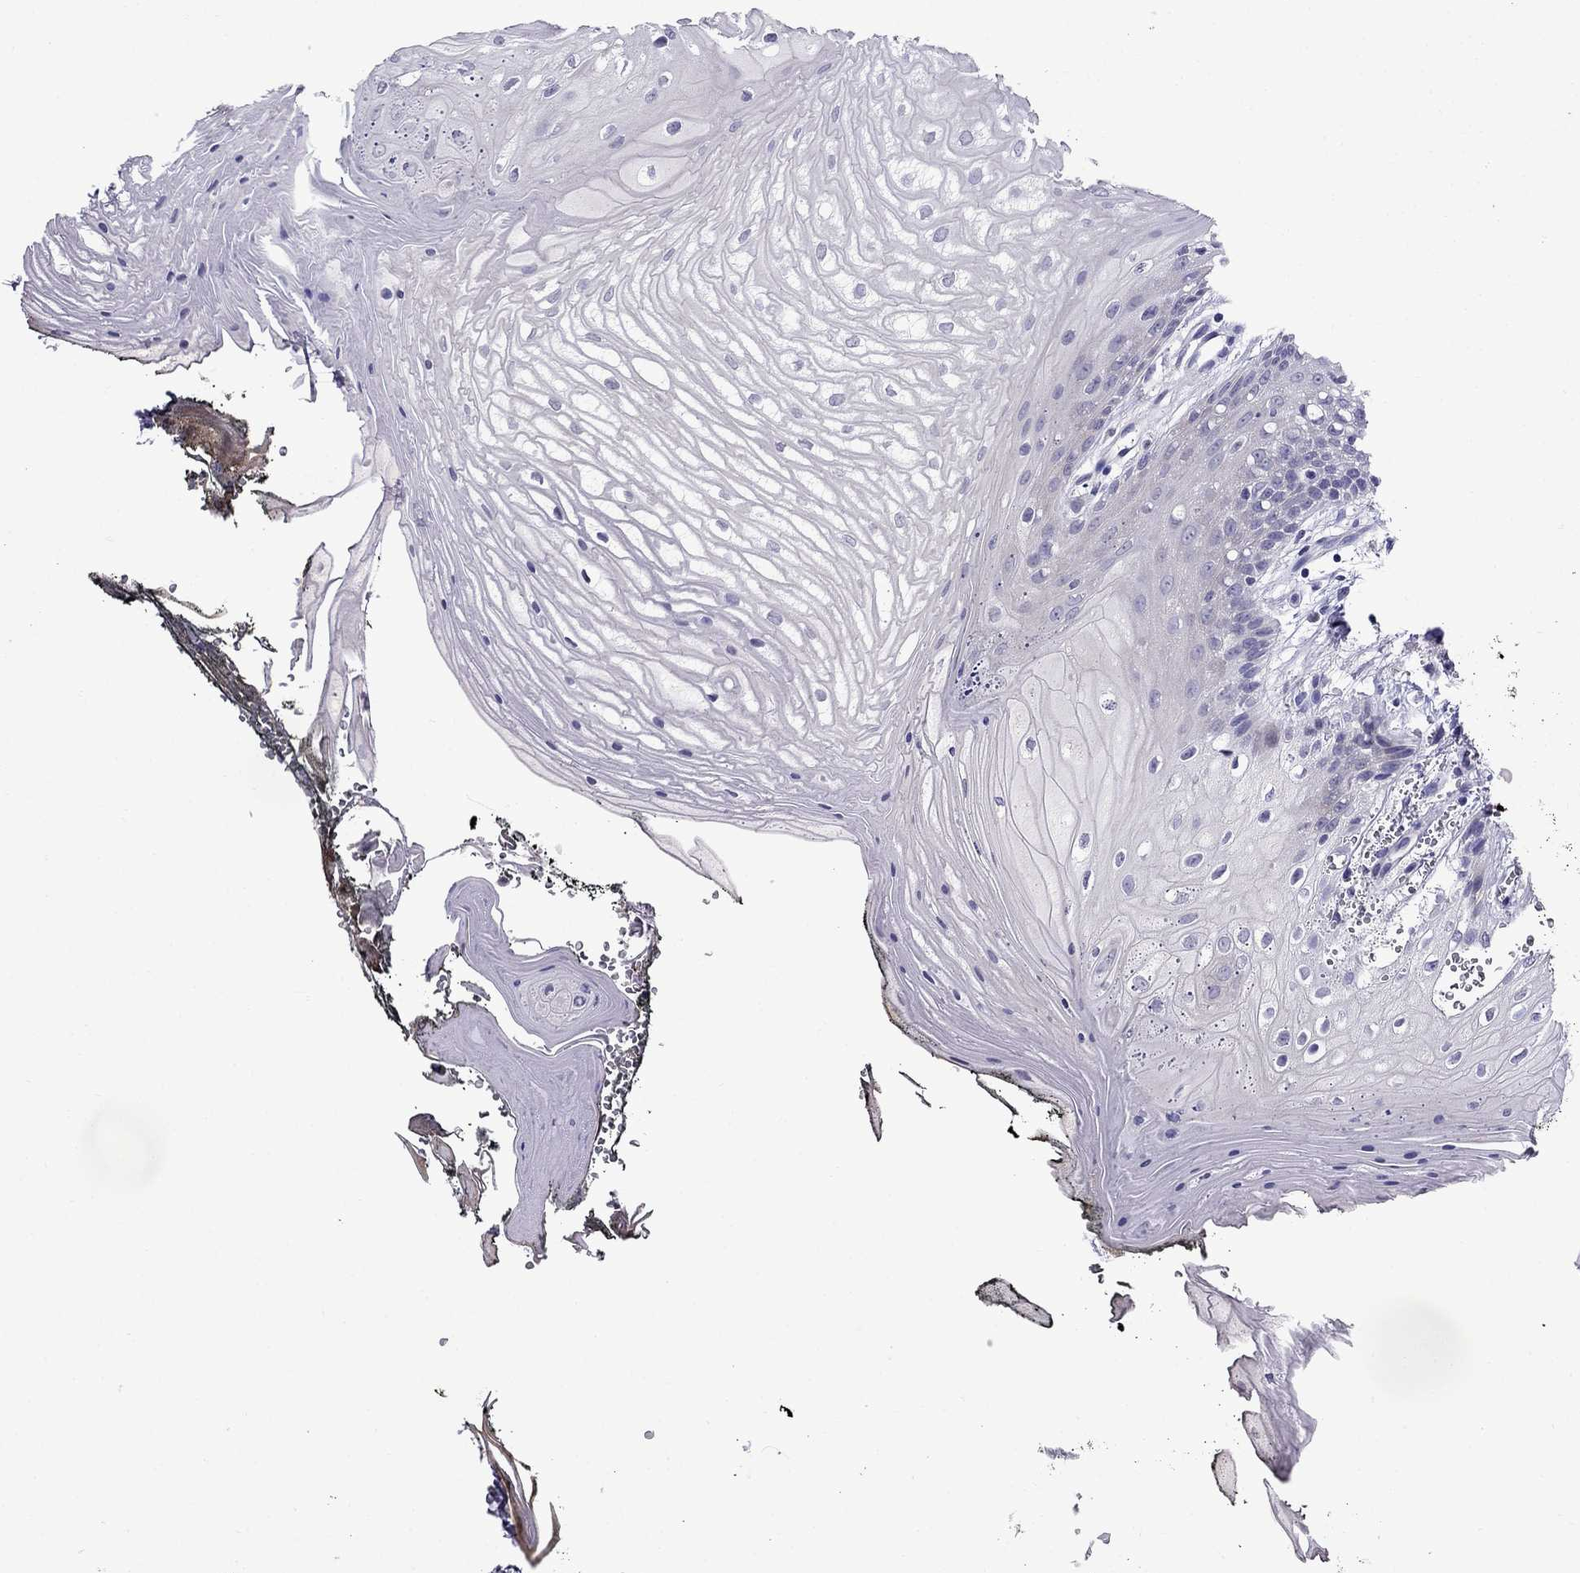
{"staining": {"intensity": "negative", "quantity": "none", "location": "none"}, "tissue": "oral mucosa", "cell_type": "Squamous epithelial cells", "image_type": "normal", "snomed": [{"axis": "morphology", "description": "Normal tissue, NOS"}, {"axis": "morphology", "description": "Squamous cell carcinoma, NOS"}, {"axis": "topography", "description": "Oral tissue"}, {"axis": "topography", "description": "Head-Neck"}], "caption": "The image displays no staining of squamous epithelial cells in normal oral mucosa. (Stains: DAB immunohistochemistry with hematoxylin counter stain, Microscopy: brightfield microscopy at high magnification).", "gene": "OXCT2", "patient": {"sex": "male", "age": 65}}